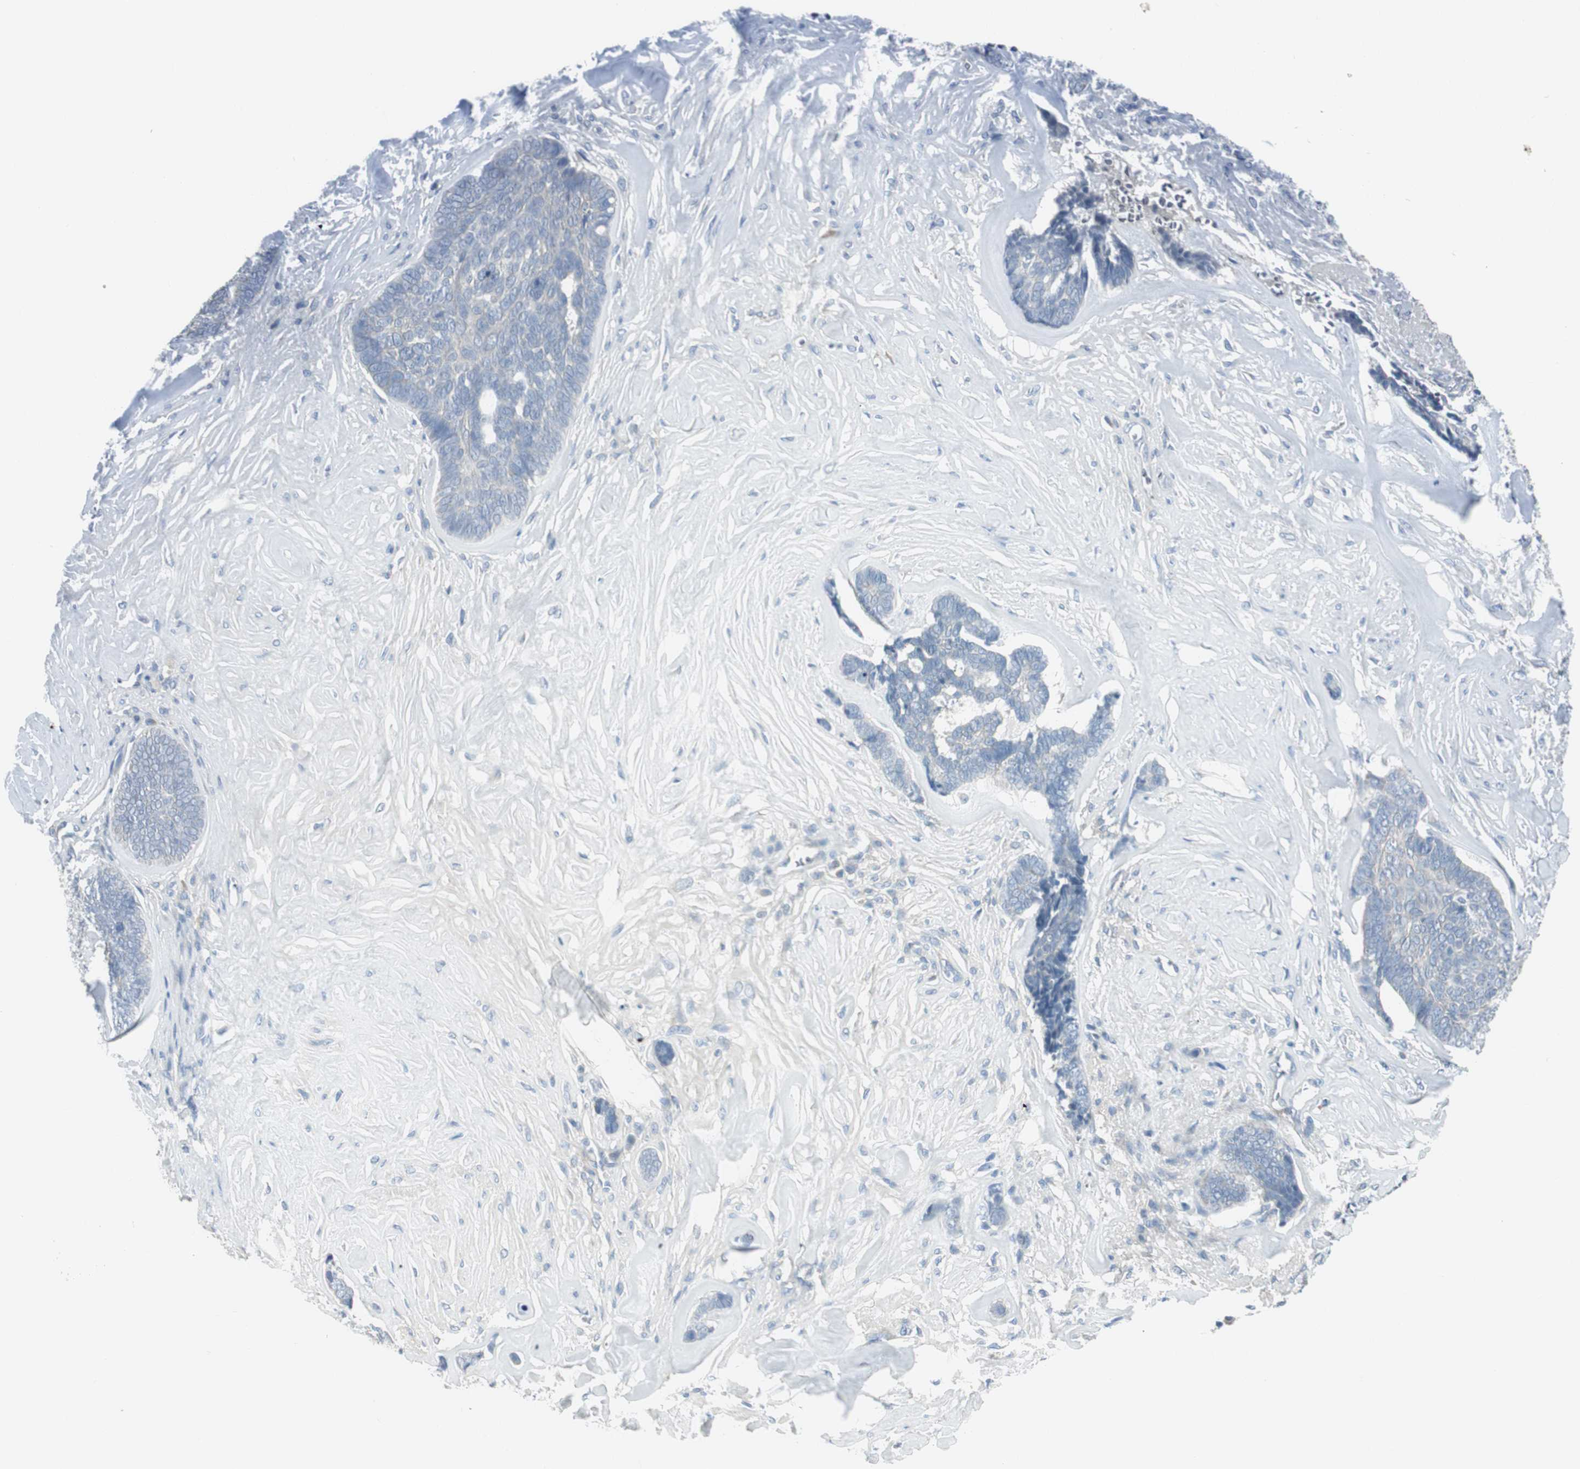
{"staining": {"intensity": "negative", "quantity": "none", "location": "none"}, "tissue": "skin cancer", "cell_type": "Tumor cells", "image_type": "cancer", "snomed": [{"axis": "morphology", "description": "Basal cell carcinoma"}, {"axis": "topography", "description": "Skin"}], "caption": "High magnification brightfield microscopy of skin basal cell carcinoma stained with DAB (brown) and counterstained with hematoxylin (blue): tumor cells show no significant positivity. (Brightfield microscopy of DAB (3,3'-diaminobenzidine) IHC at high magnification).", "gene": "EVA1A", "patient": {"sex": "male", "age": 84}}